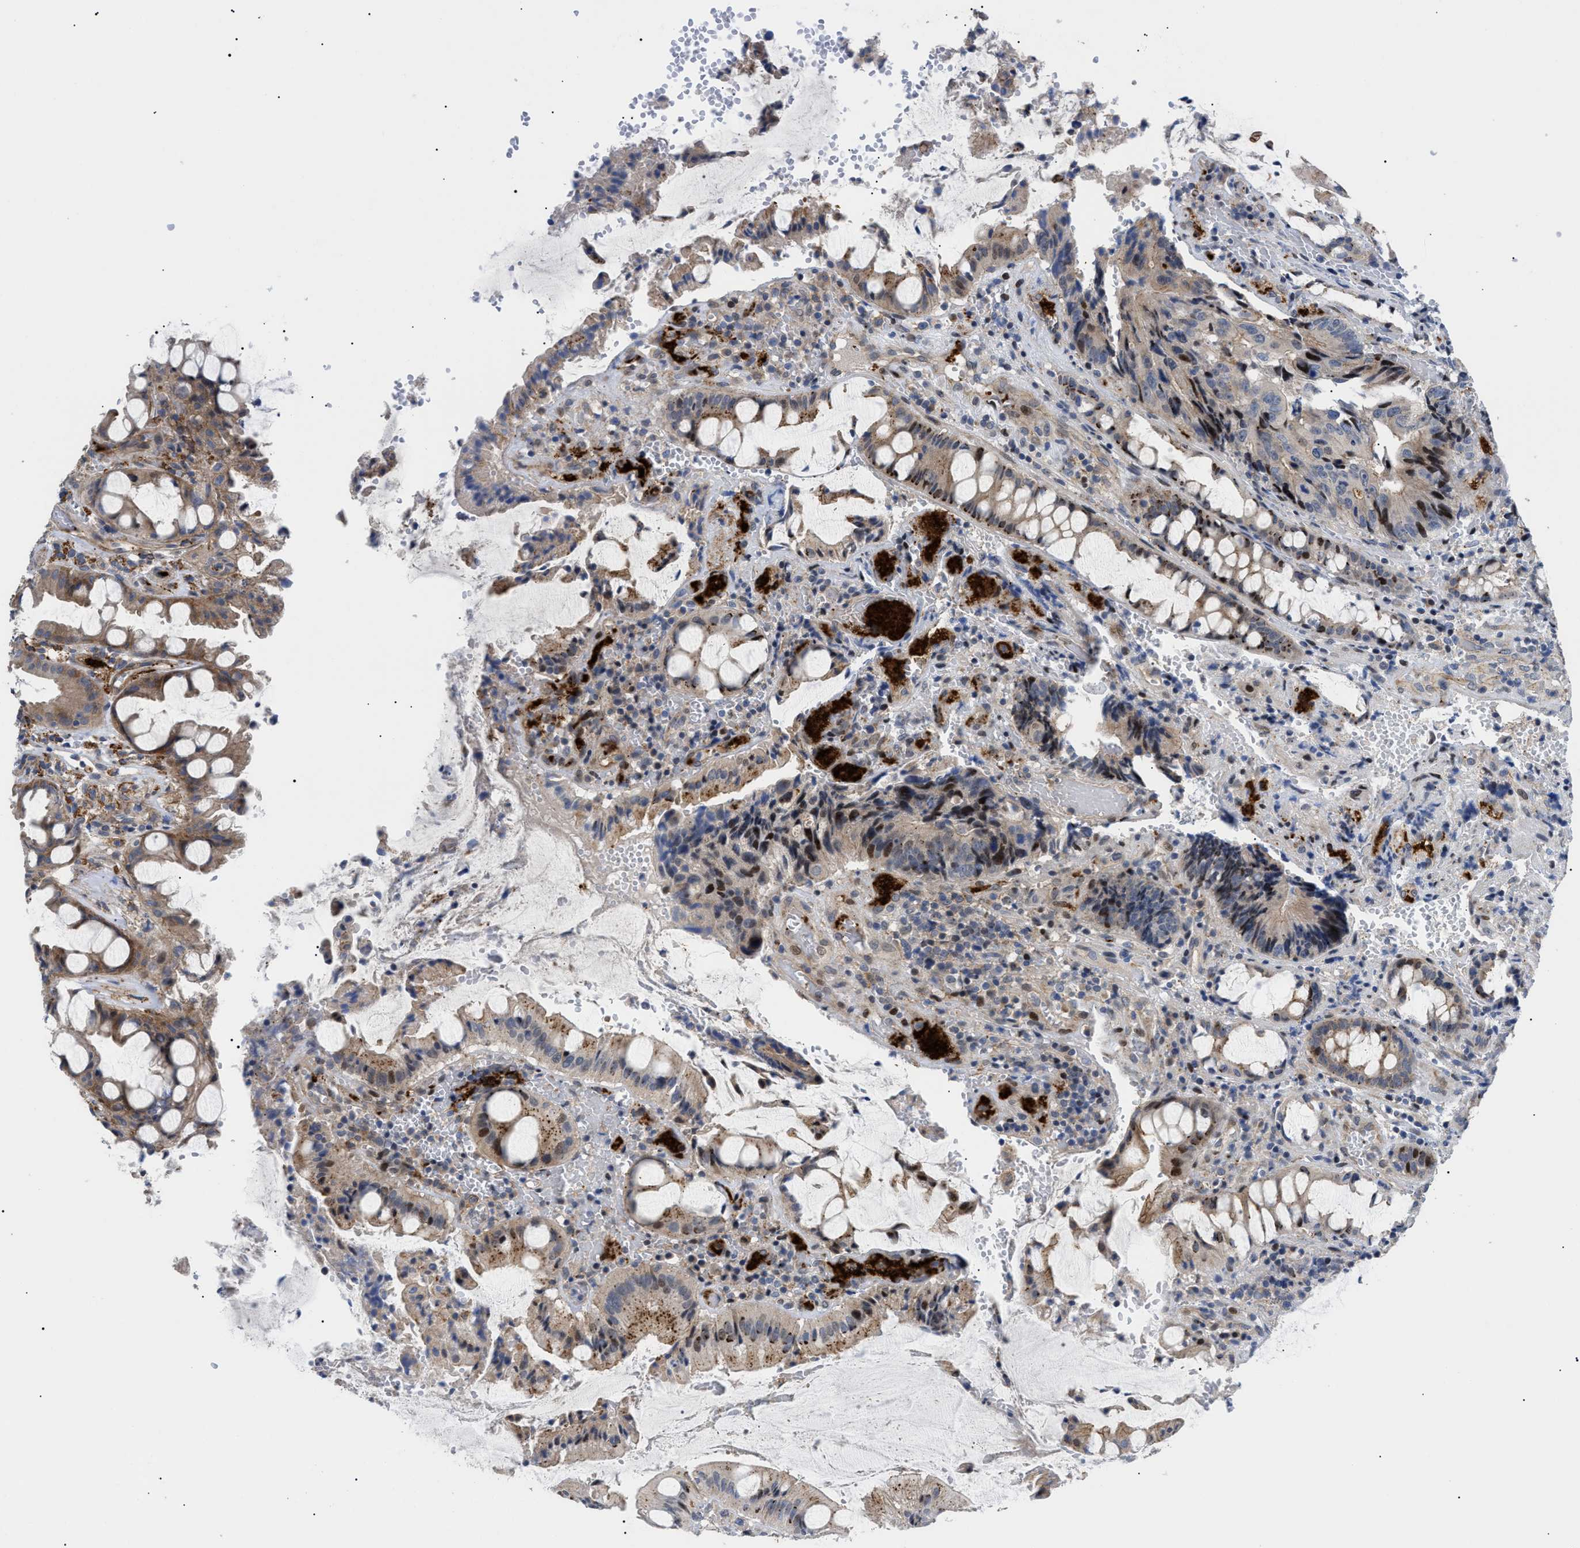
{"staining": {"intensity": "moderate", "quantity": "<25%", "location": "cytoplasmic/membranous,nuclear"}, "tissue": "colorectal cancer", "cell_type": "Tumor cells", "image_type": "cancer", "snomed": [{"axis": "morphology", "description": "Adenocarcinoma, NOS"}, {"axis": "topography", "description": "Colon"}], "caption": "About <25% of tumor cells in colorectal cancer reveal moderate cytoplasmic/membranous and nuclear protein staining as visualized by brown immunohistochemical staining.", "gene": "SFXN5", "patient": {"sex": "female", "age": 57}}